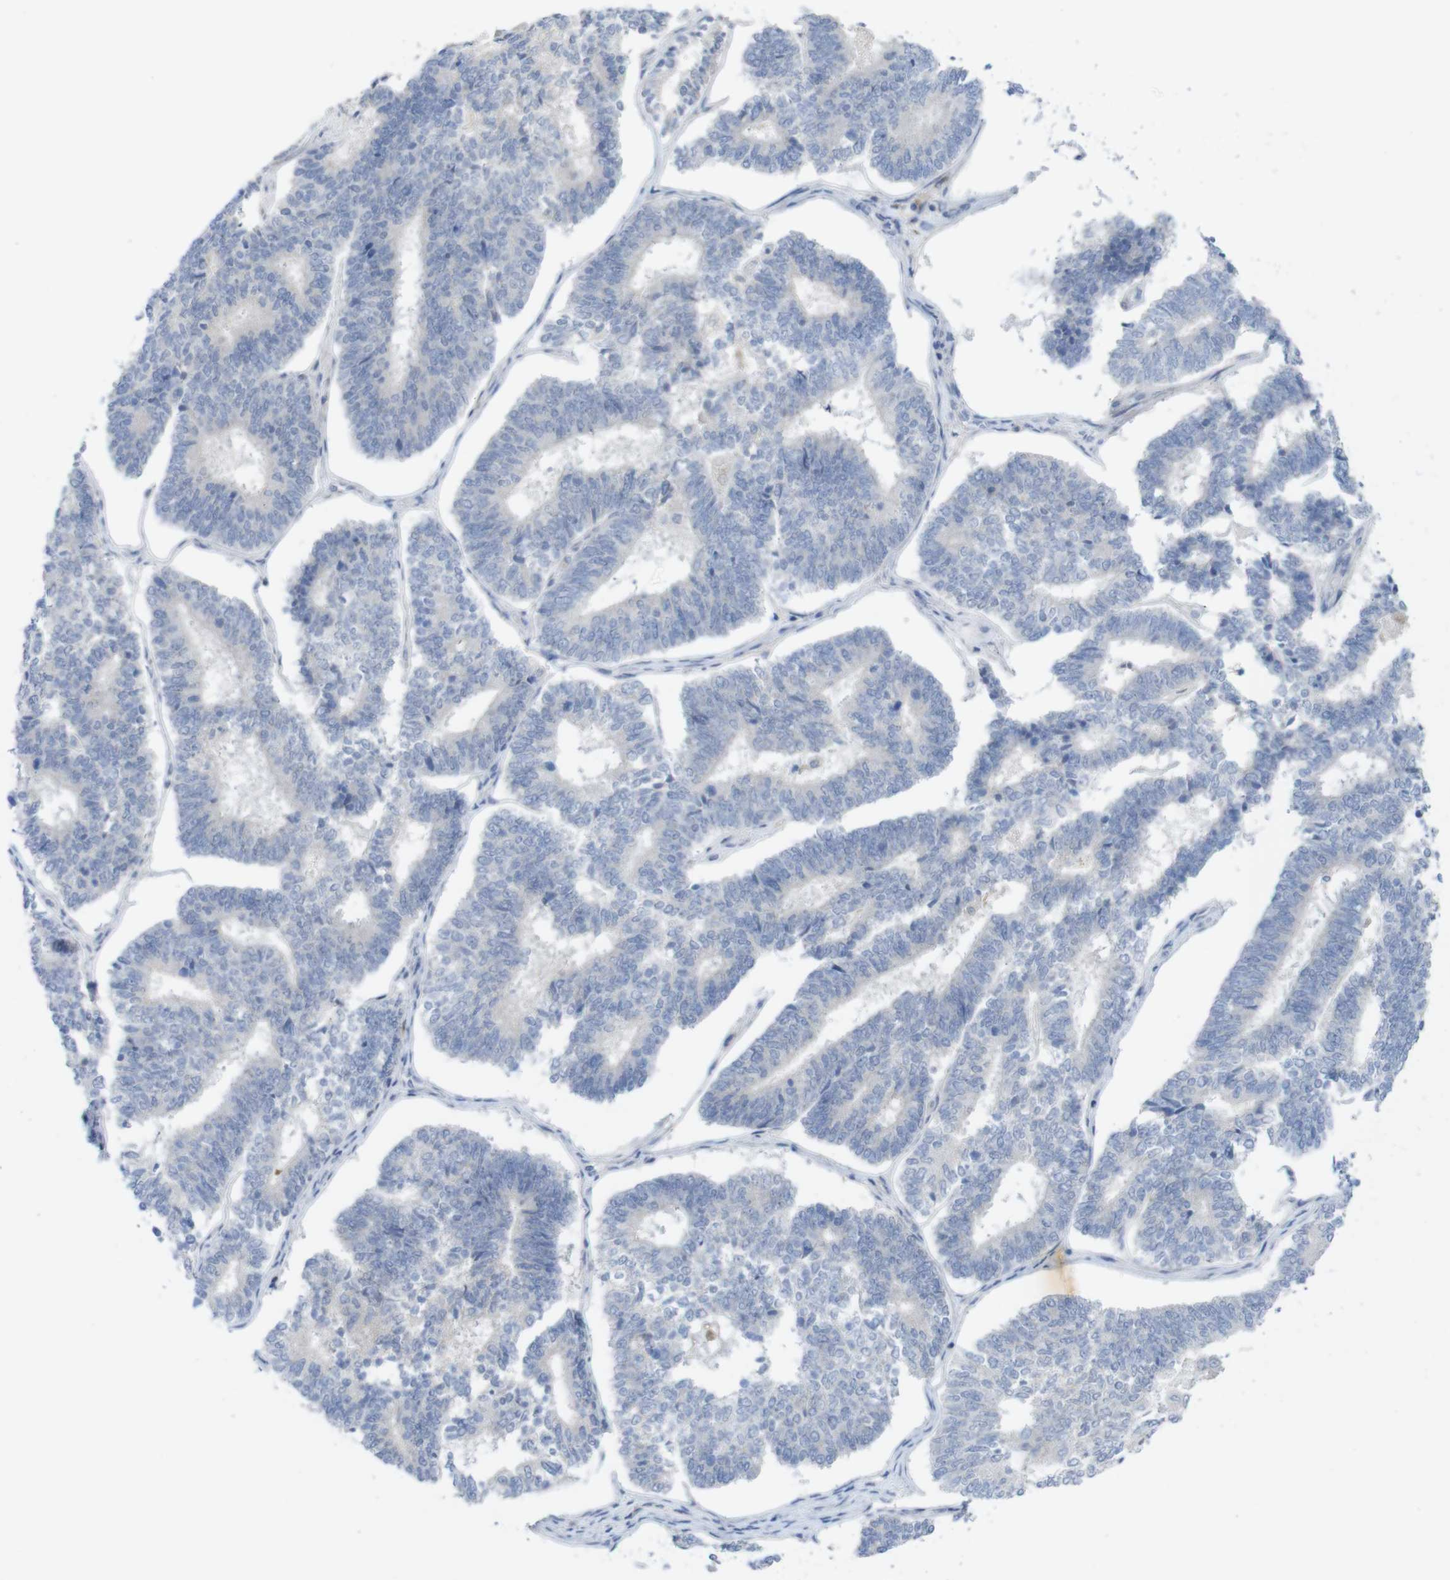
{"staining": {"intensity": "negative", "quantity": "none", "location": "none"}, "tissue": "endometrial cancer", "cell_type": "Tumor cells", "image_type": "cancer", "snomed": [{"axis": "morphology", "description": "Adenocarcinoma, NOS"}, {"axis": "topography", "description": "Endometrium"}], "caption": "A high-resolution photomicrograph shows immunohistochemistry (IHC) staining of endometrial cancer, which demonstrates no significant positivity in tumor cells. Brightfield microscopy of immunohistochemistry stained with DAB (3,3'-diaminobenzidine) (brown) and hematoxylin (blue), captured at high magnification.", "gene": "SLAMF7", "patient": {"sex": "female", "age": 70}}